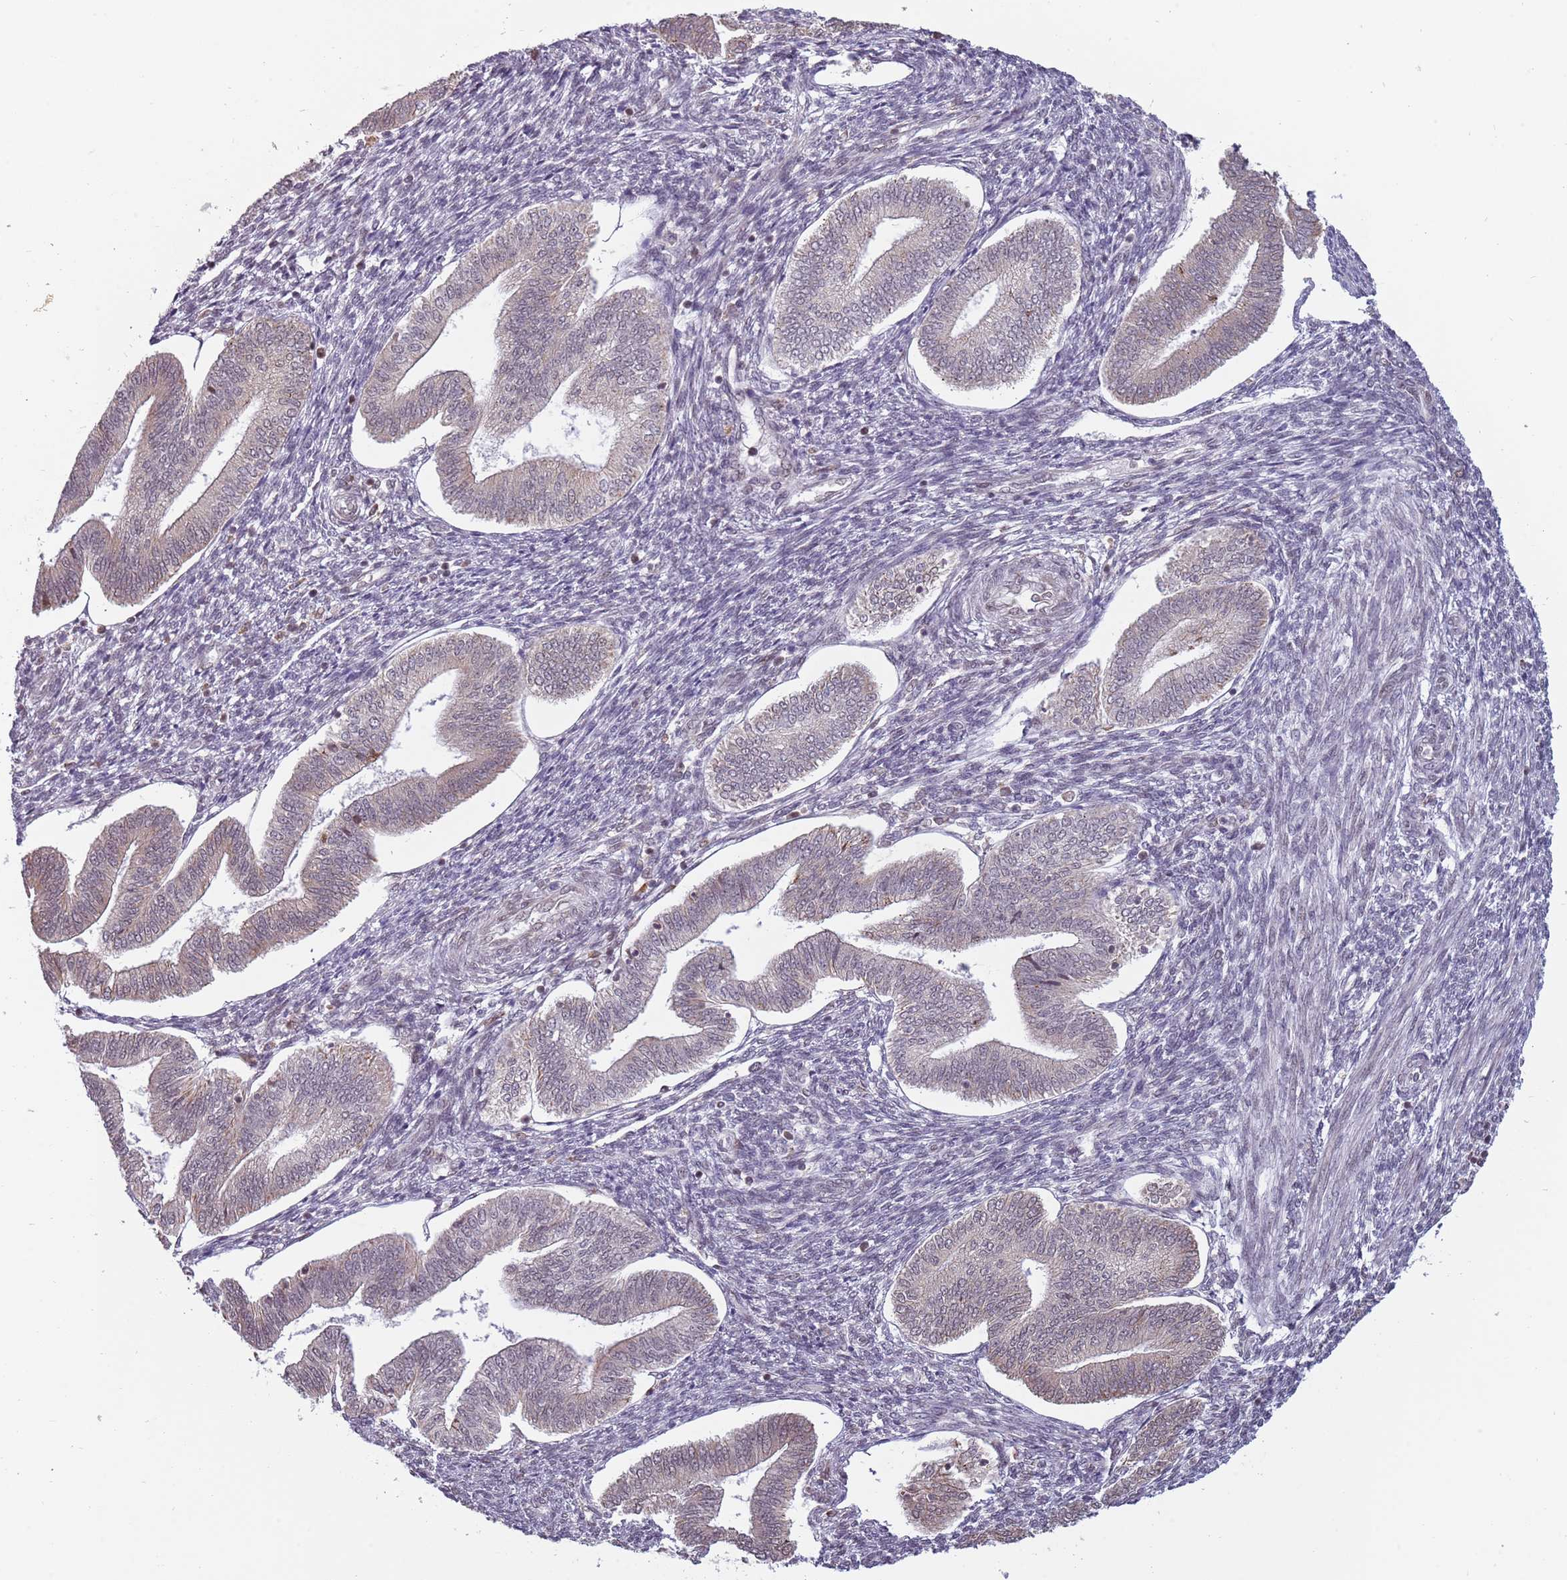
{"staining": {"intensity": "weak", "quantity": "<25%", "location": "nuclear"}, "tissue": "endometrium", "cell_type": "Cells in endometrial stroma", "image_type": "normal", "snomed": [{"axis": "morphology", "description": "Normal tissue, NOS"}, {"axis": "topography", "description": "Endometrium"}], "caption": "High magnification brightfield microscopy of unremarkable endometrium stained with DAB (brown) and counterstained with hematoxylin (blue): cells in endometrial stroma show no significant expression.", "gene": "BARD1", "patient": {"sex": "female", "age": 34}}